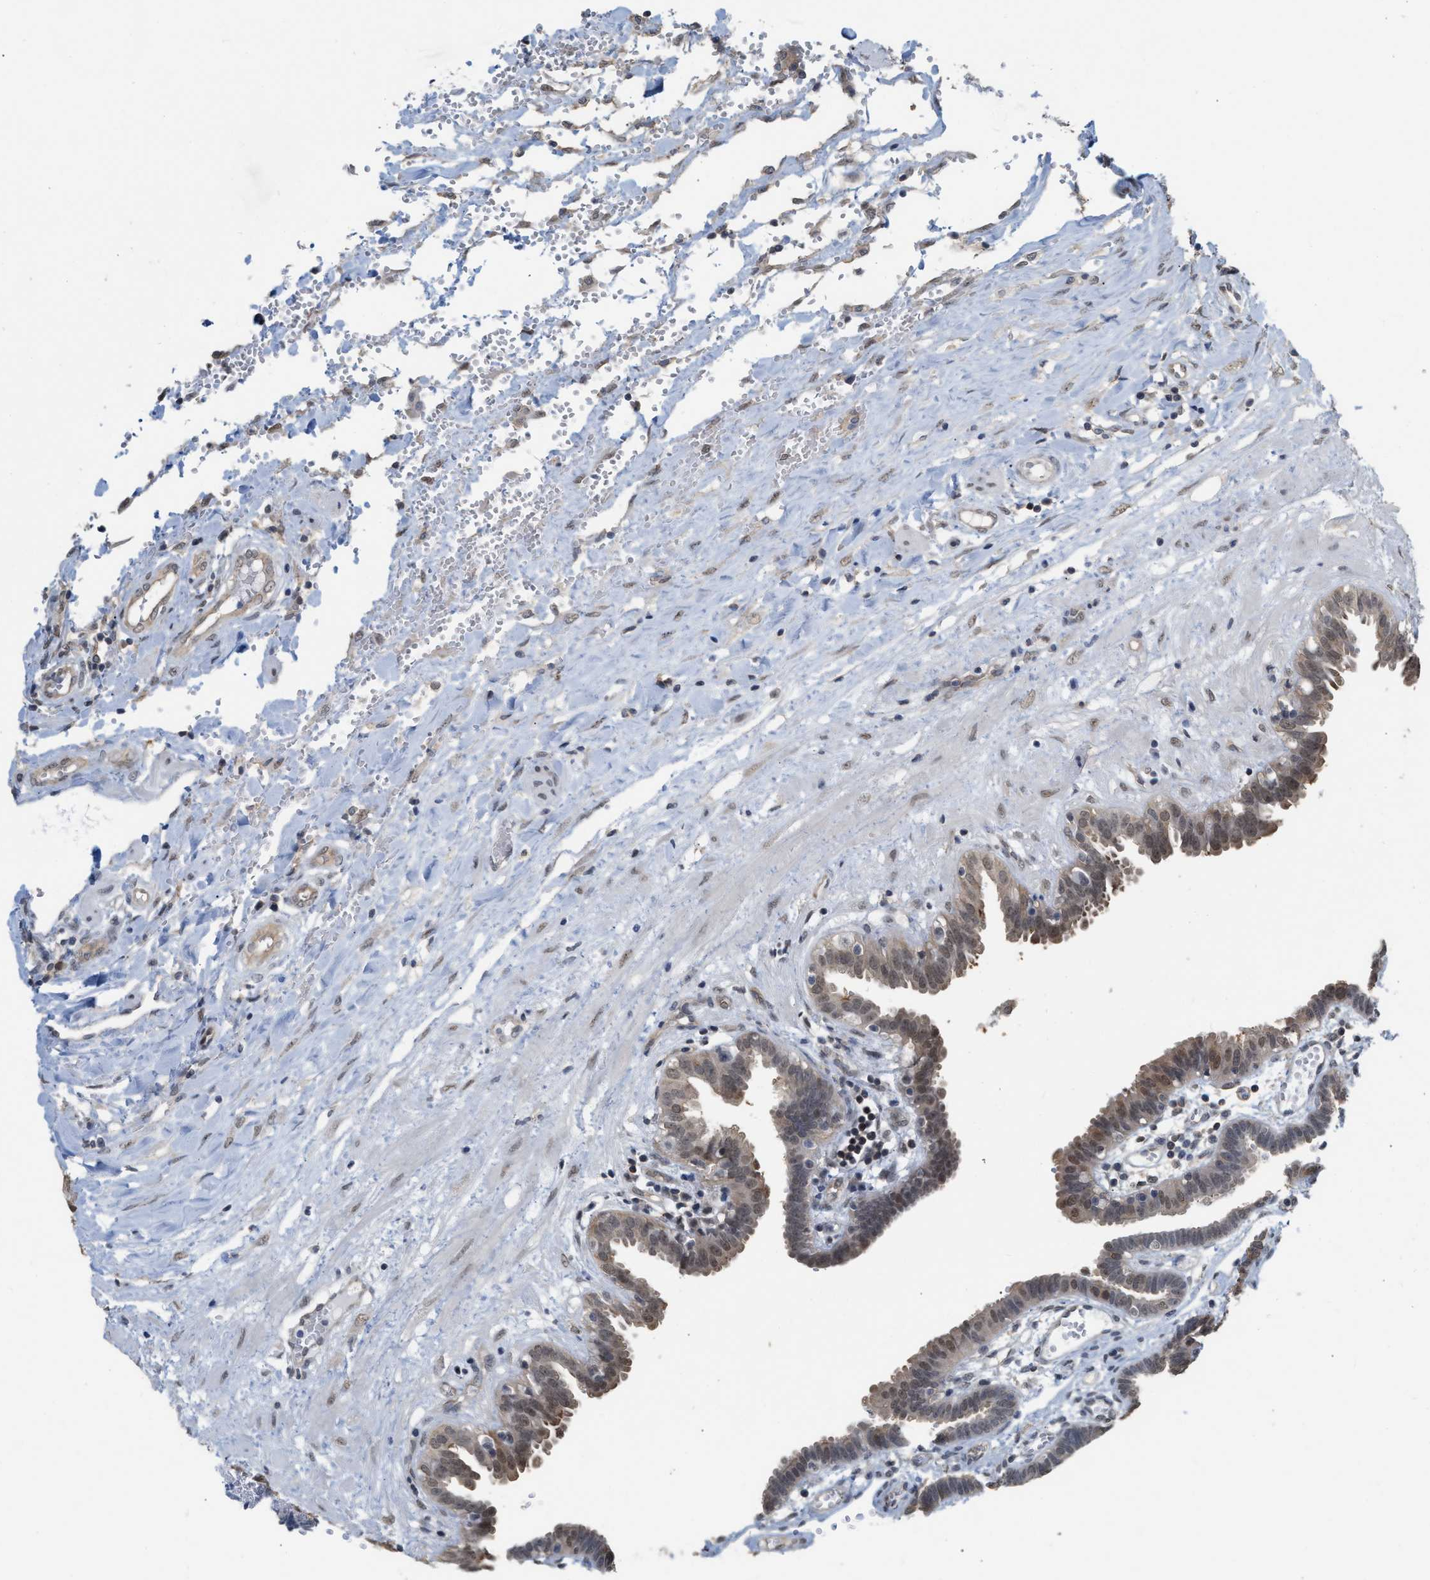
{"staining": {"intensity": "moderate", "quantity": ">75%", "location": "cytoplasmic/membranous"}, "tissue": "fallopian tube", "cell_type": "Glandular cells", "image_type": "normal", "snomed": [{"axis": "morphology", "description": "Normal tissue, NOS"}, {"axis": "topography", "description": "Fallopian tube"}, {"axis": "topography", "description": "Placenta"}], "caption": "Immunohistochemical staining of normal fallopian tube displays medium levels of moderate cytoplasmic/membranous positivity in approximately >75% of glandular cells. (DAB = brown stain, brightfield microscopy at high magnification).", "gene": "BAIAP2L1", "patient": {"sex": "female", "age": 32}}